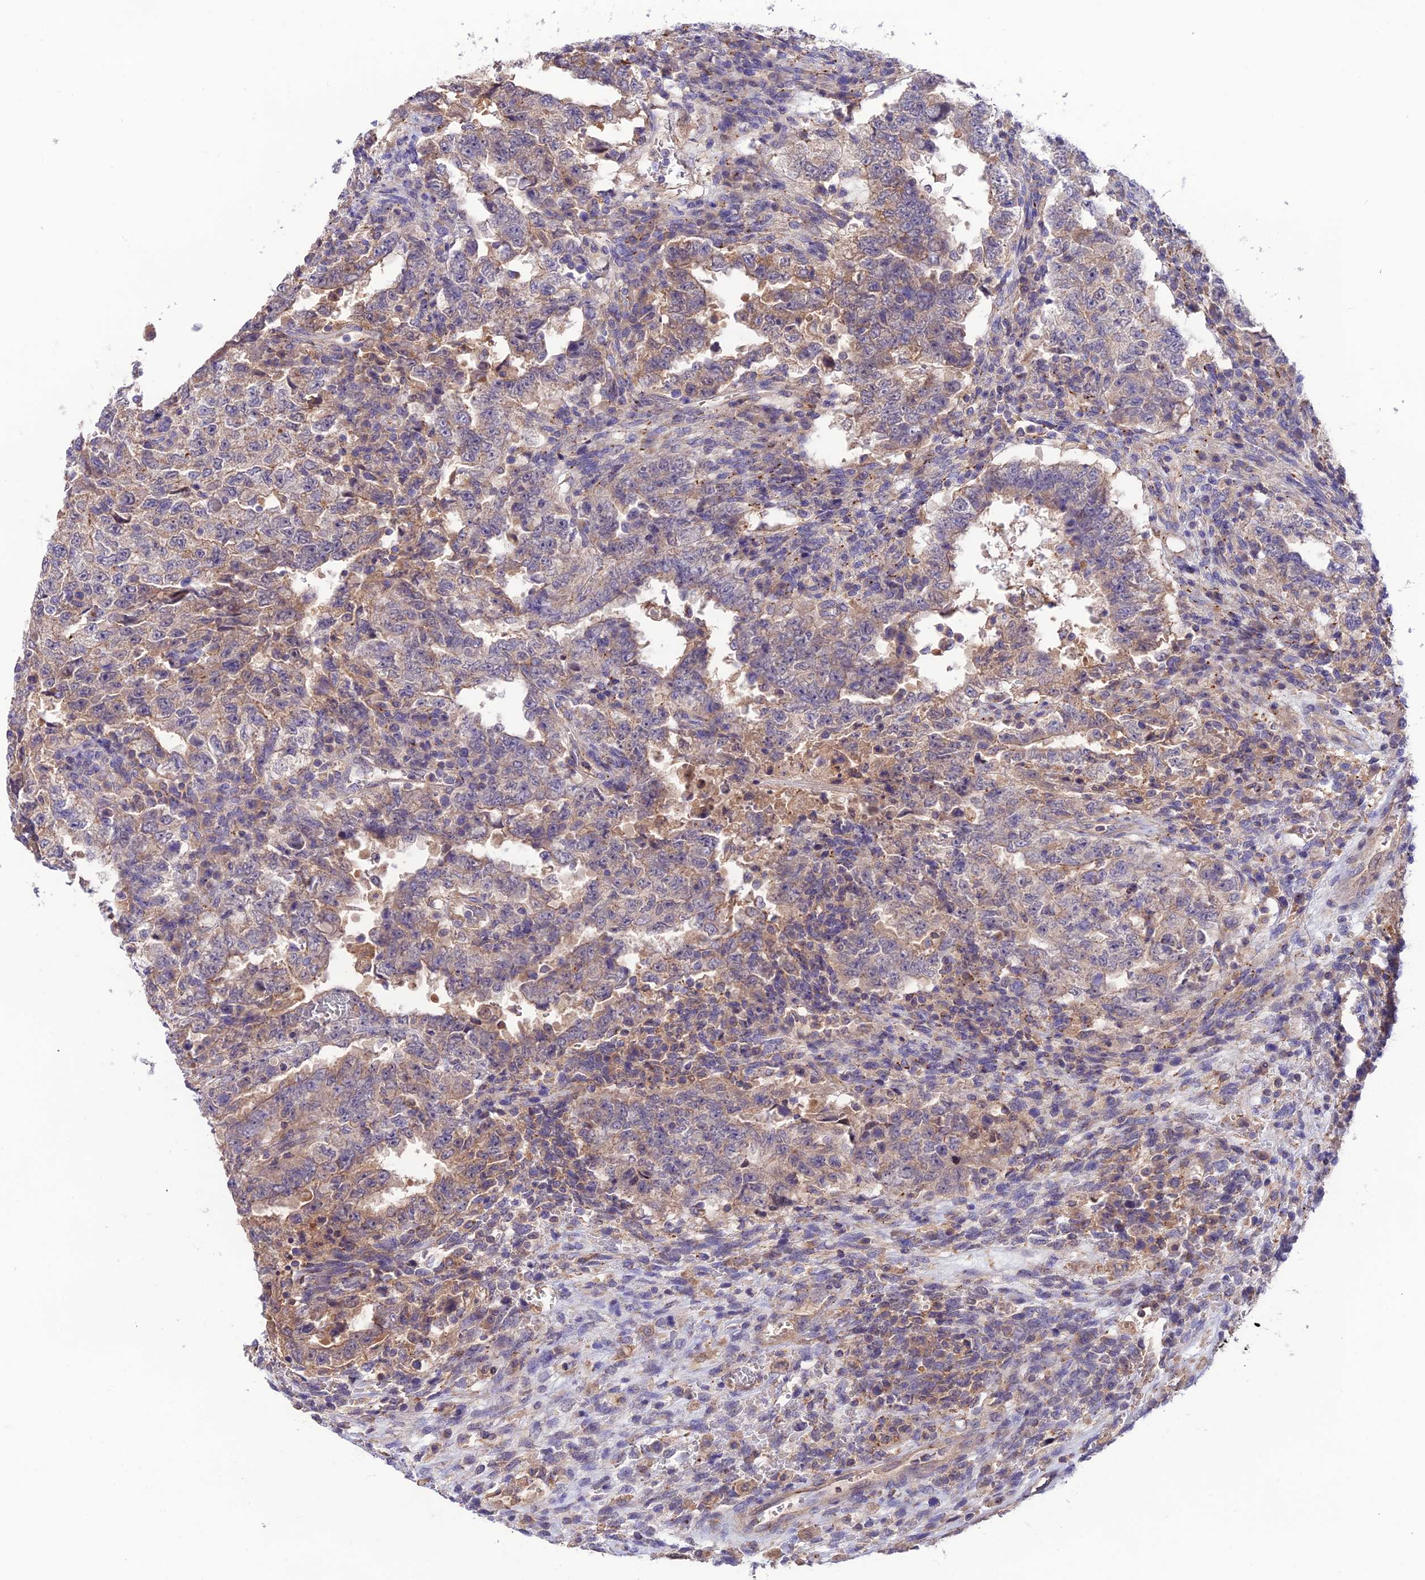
{"staining": {"intensity": "weak", "quantity": "25%-75%", "location": "cytoplasmic/membranous"}, "tissue": "testis cancer", "cell_type": "Tumor cells", "image_type": "cancer", "snomed": [{"axis": "morphology", "description": "Carcinoma, Embryonal, NOS"}, {"axis": "topography", "description": "Testis"}], "caption": "DAB (3,3'-diaminobenzidine) immunohistochemical staining of testis cancer (embryonal carcinoma) reveals weak cytoplasmic/membranous protein staining in approximately 25%-75% of tumor cells.", "gene": "BRME1", "patient": {"sex": "male", "age": 26}}